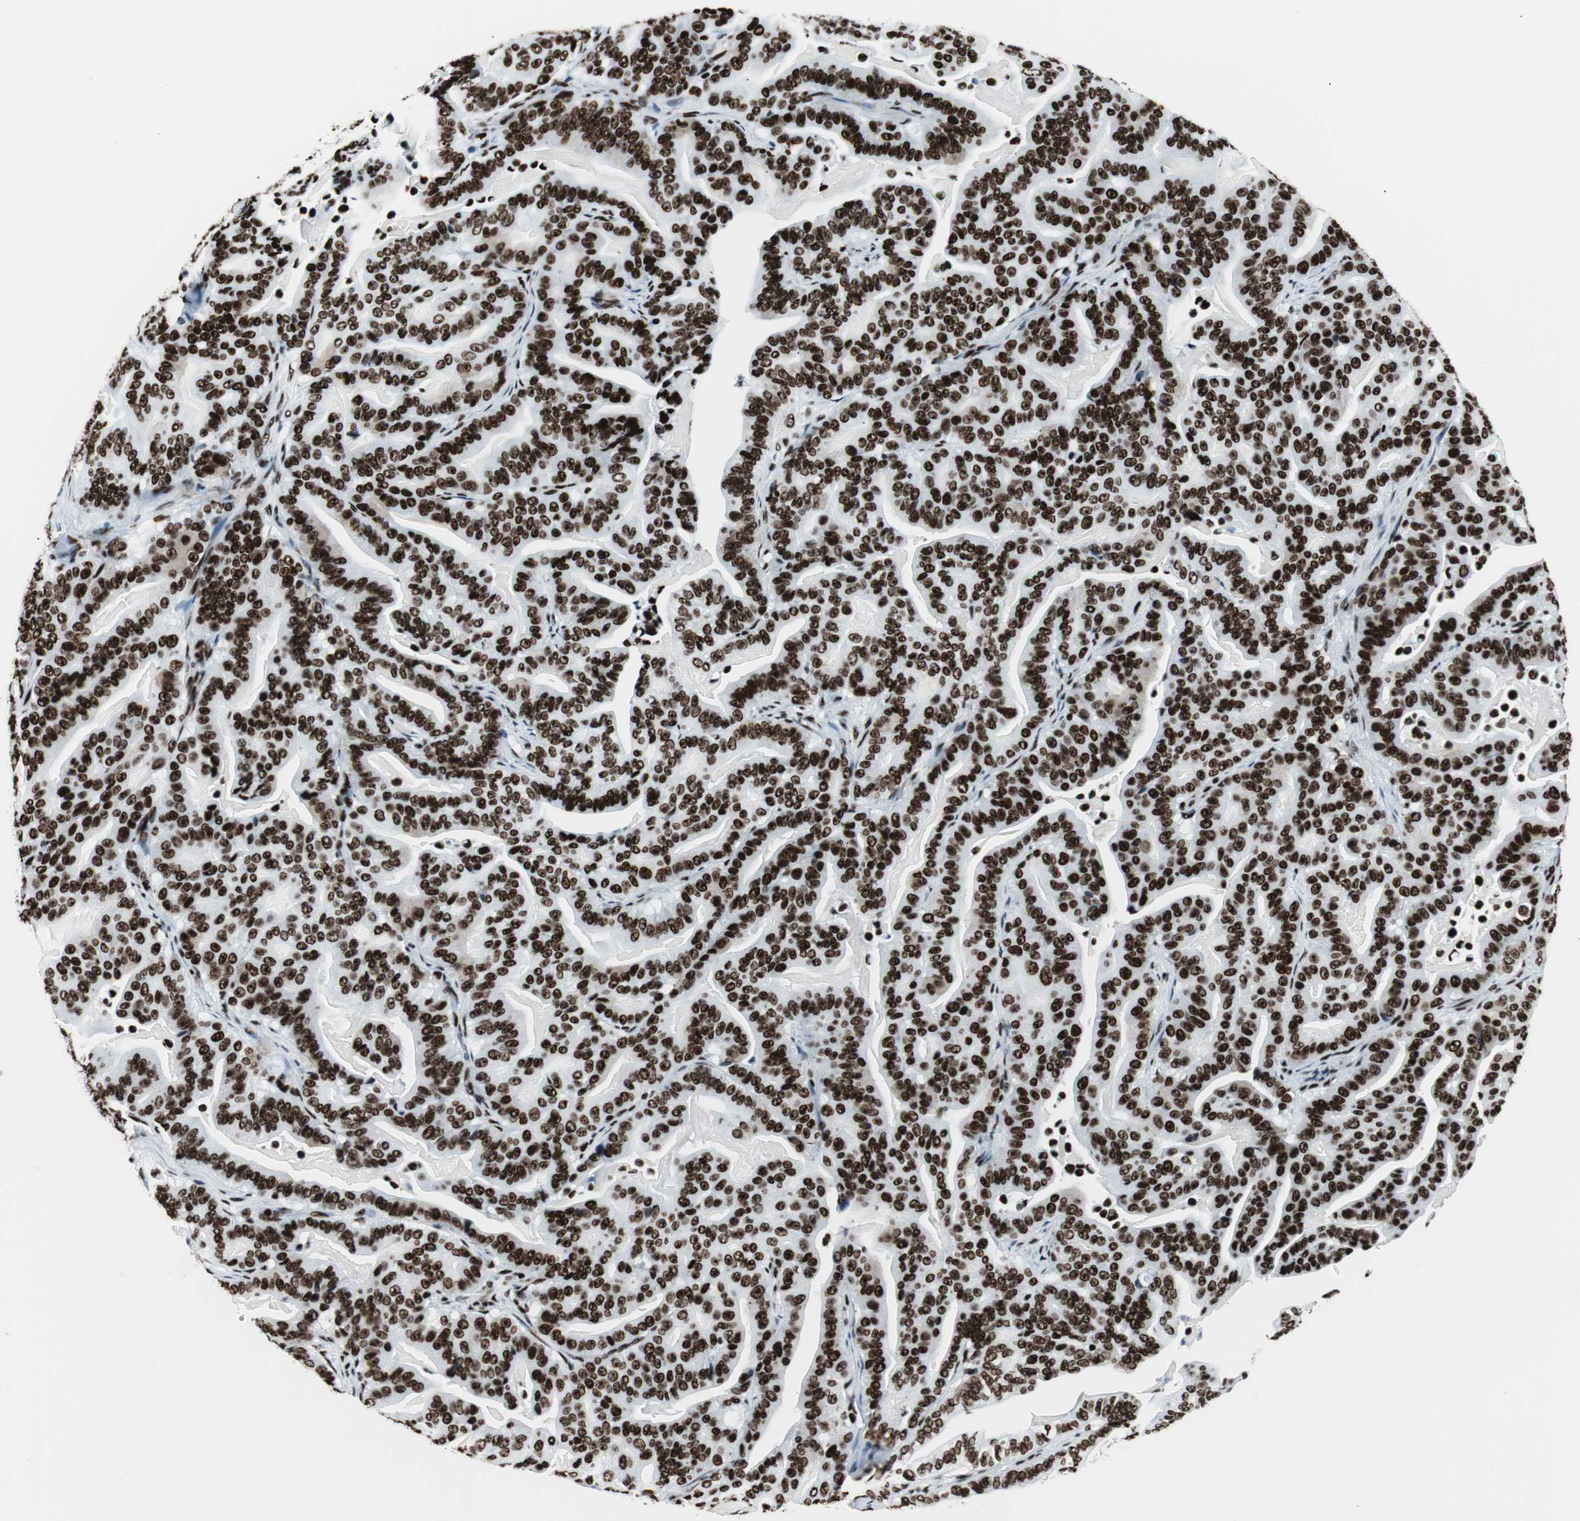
{"staining": {"intensity": "strong", "quantity": ">75%", "location": "nuclear"}, "tissue": "pancreatic cancer", "cell_type": "Tumor cells", "image_type": "cancer", "snomed": [{"axis": "morphology", "description": "Adenocarcinoma, NOS"}, {"axis": "topography", "description": "Pancreas"}], "caption": "A micrograph of human adenocarcinoma (pancreatic) stained for a protein exhibits strong nuclear brown staining in tumor cells.", "gene": "NCL", "patient": {"sex": "male", "age": 63}}